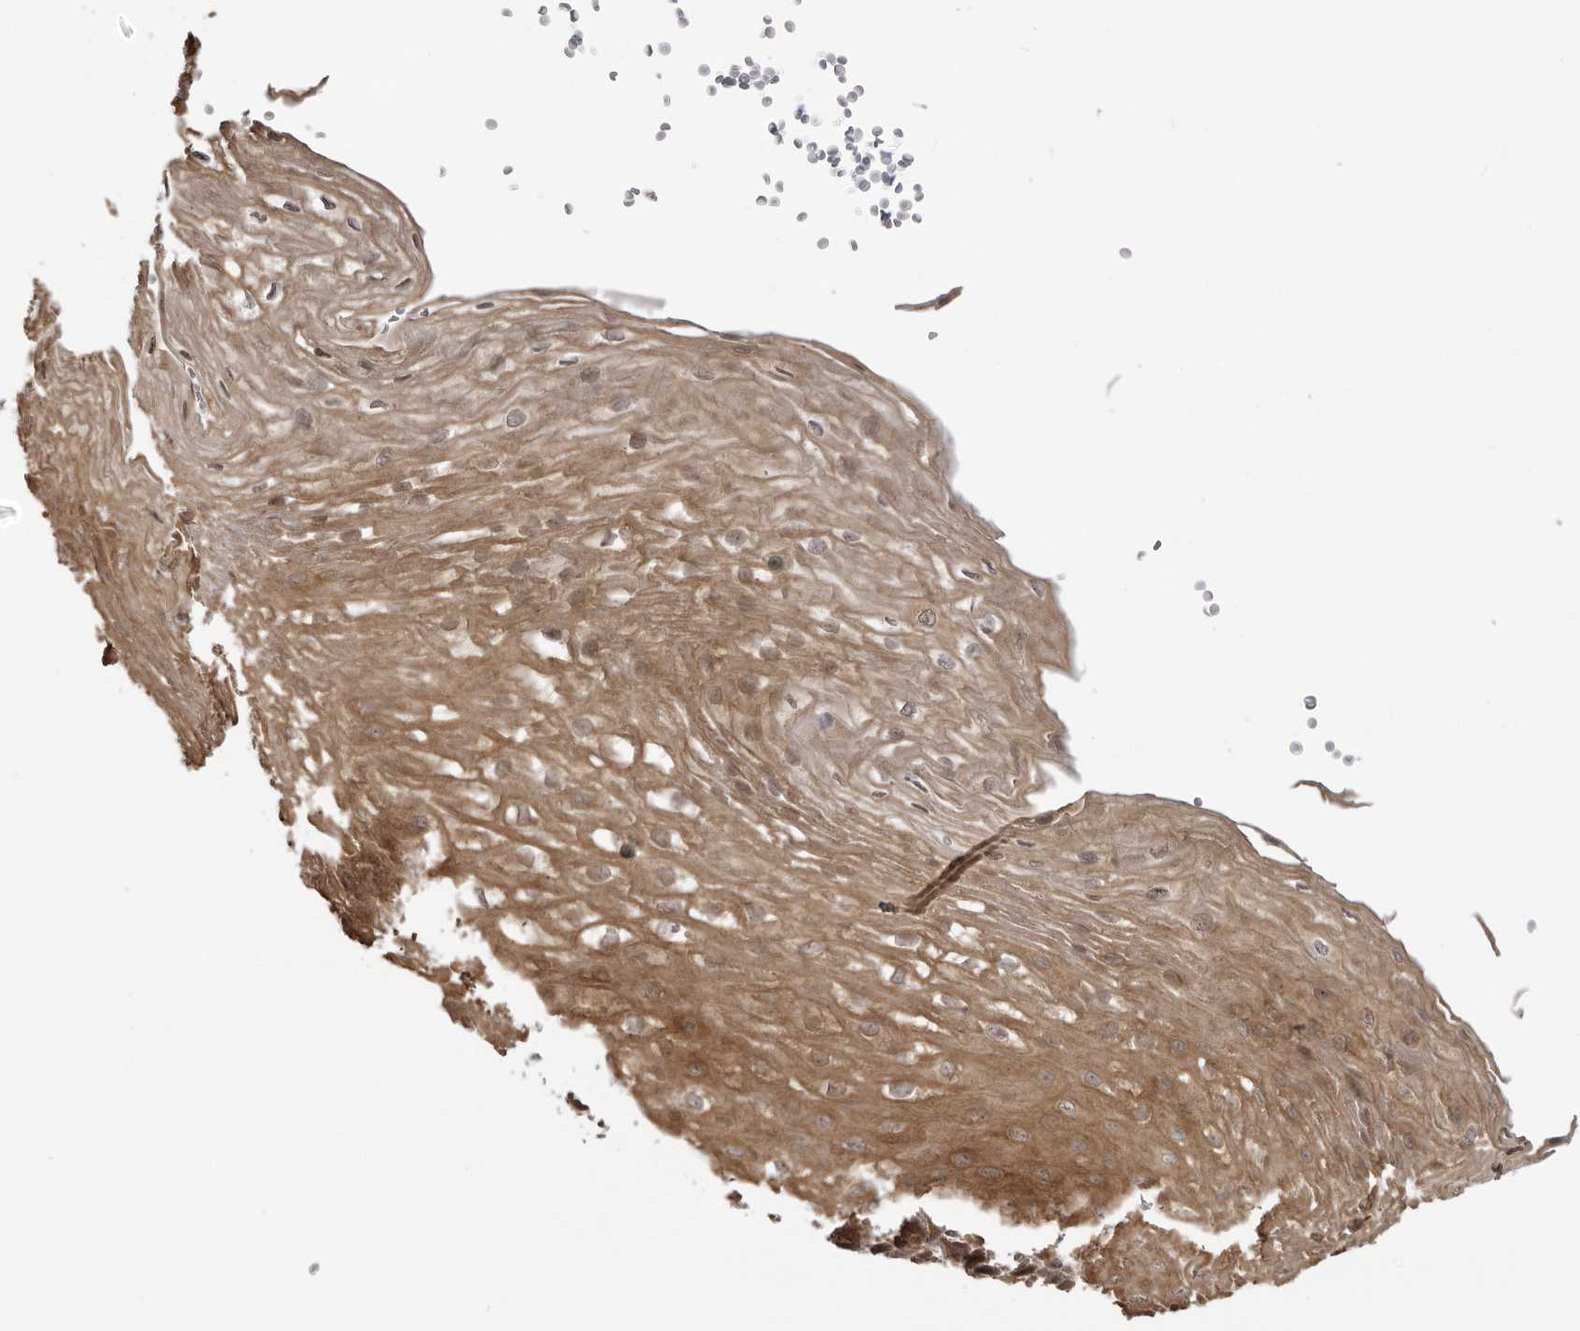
{"staining": {"intensity": "moderate", "quantity": ">75%", "location": "cytoplasmic/membranous"}, "tissue": "esophagus", "cell_type": "Squamous epithelial cells", "image_type": "normal", "snomed": [{"axis": "morphology", "description": "Normal tissue, NOS"}, {"axis": "topography", "description": "Esophagus"}], "caption": "High-magnification brightfield microscopy of unremarkable esophagus stained with DAB (3,3'-diaminobenzidine) (brown) and counterstained with hematoxylin (blue). squamous epithelial cells exhibit moderate cytoplasmic/membranous staining is seen in about>75% of cells. (IHC, brightfield microscopy, high magnification).", "gene": "DNAH14", "patient": {"sex": "female", "age": 66}}